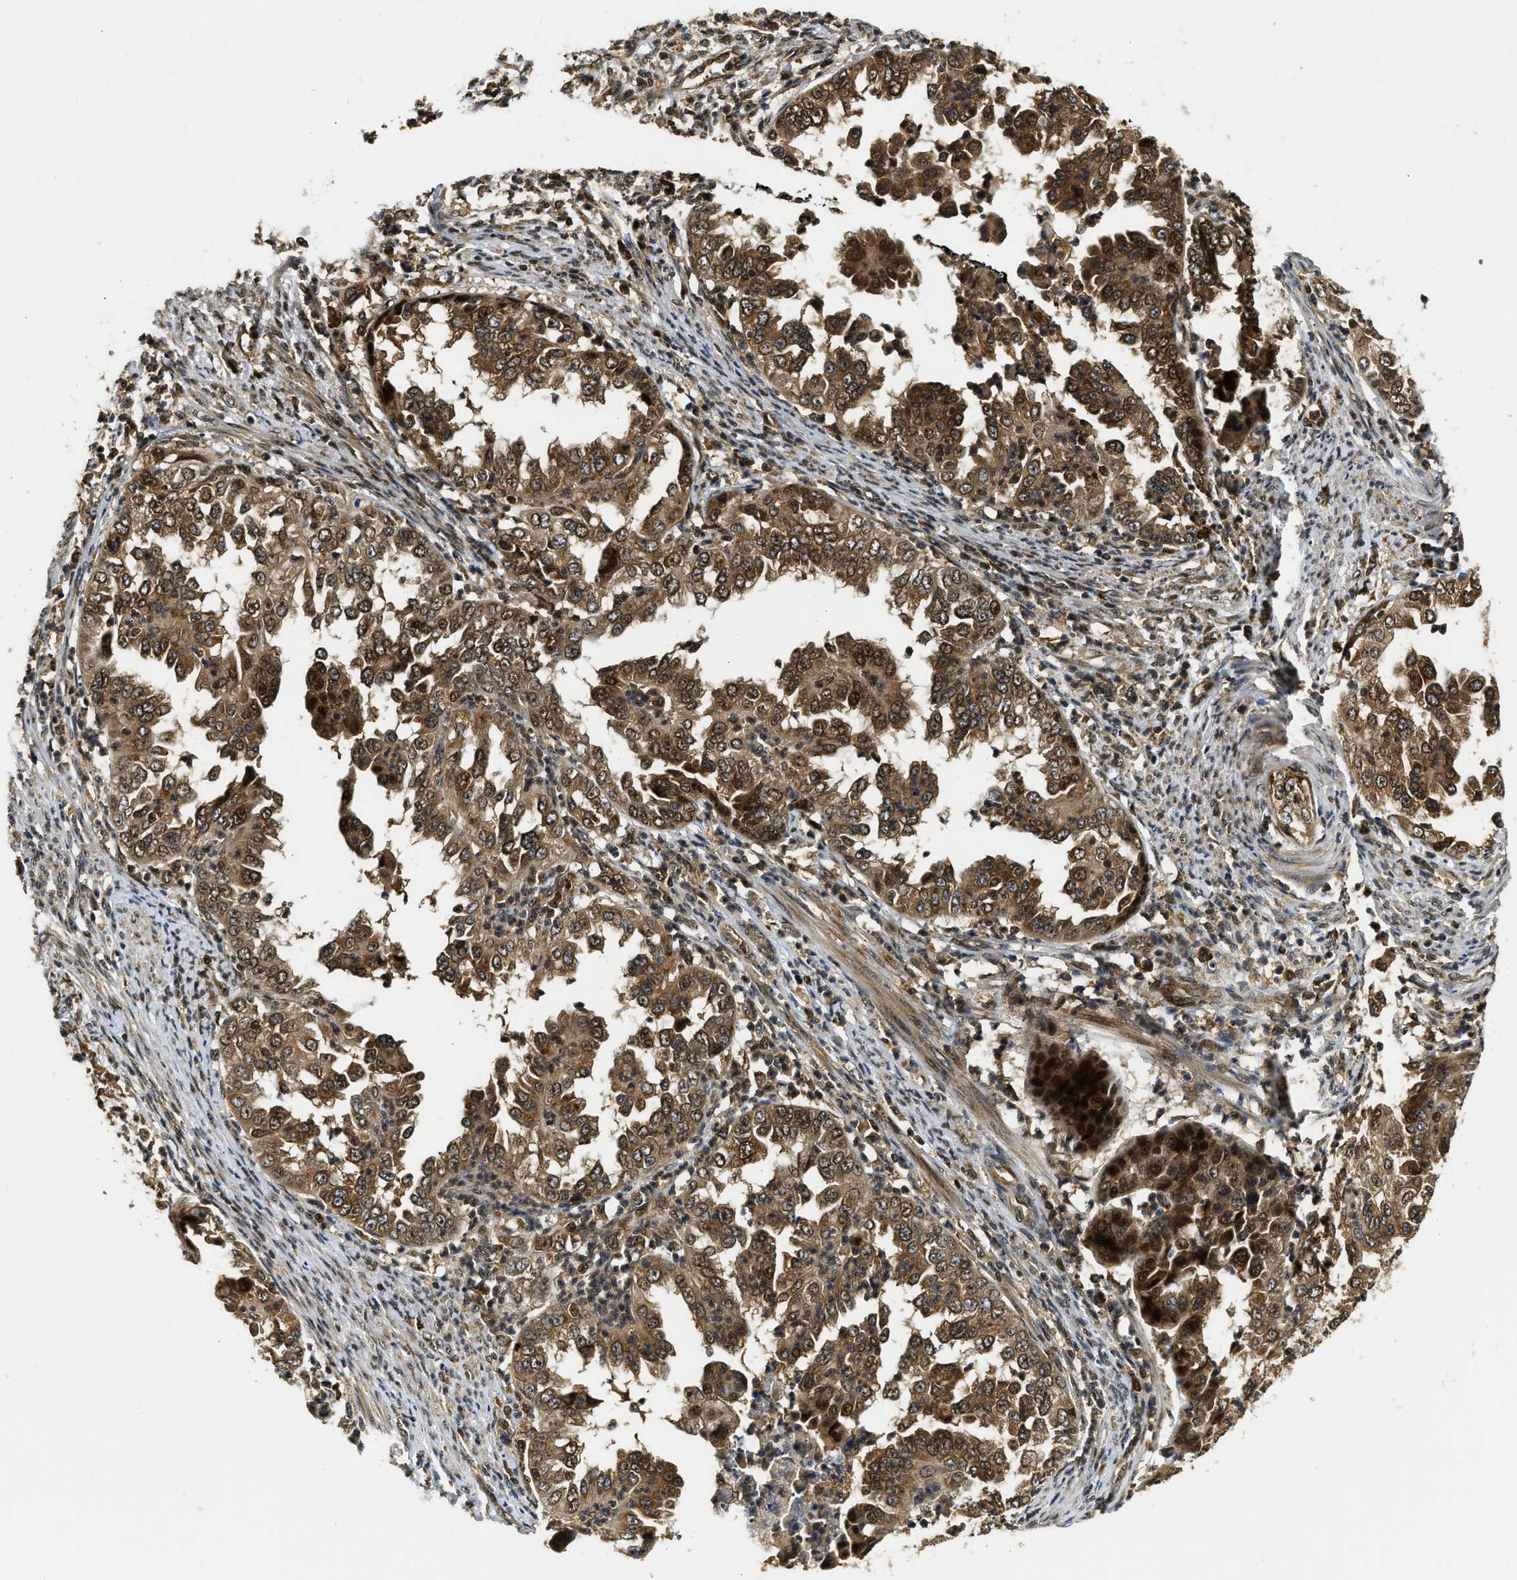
{"staining": {"intensity": "strong", "quantity": ">75%", "location": "cytoplasmic/membranous"}, "tissue": "endometrial cancer", "cell_type": "Tumor cells", "image_type": "cancer", "snomed": [{"axis": "morphology", "description": "Adenocarcinoma, NOS"}, {"axis": "topography", "description": "Endometrium"}], "caption": "Endometrial adenocarcinoma was stained to show a protein in brown. There is high levels of strong cytoplasmic/membranous expression in approximately >75% of tumor cells.", "gene": "ADSL", "patient": {"sex": "female", "age": 85}}